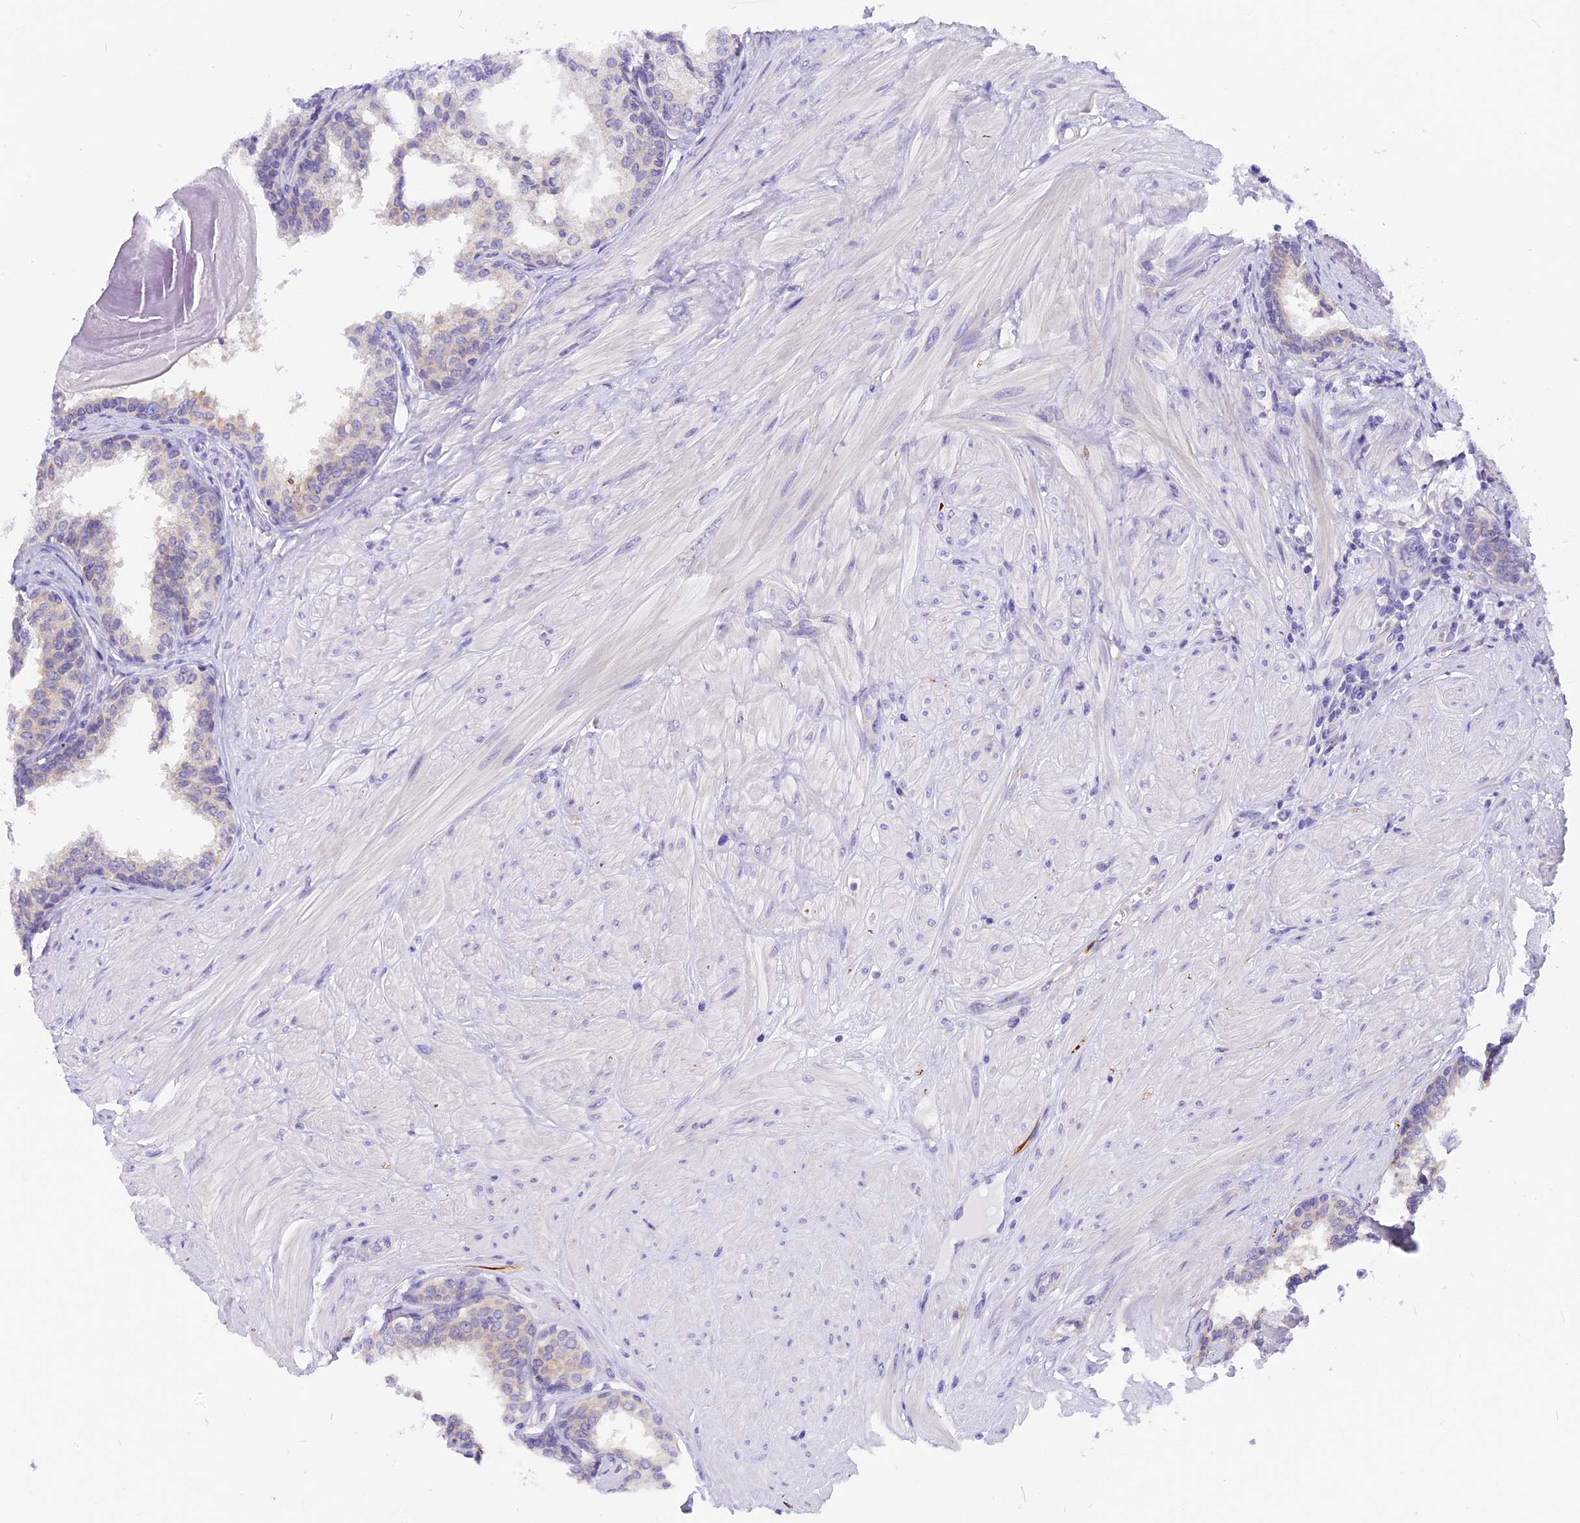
{"staining": {"intensity": "negative", "quantity": "none", "location": "none"}, "tissue": "prostate cancer", "cell_type": "Tumor cells", "image_type": "cancer", "snomed": [{"axis": "morphology", "description": "Adenocarcinoma, High grade"}, {"axis": "topography", "description": "Prostate"}], "caption": "The IHC histopathology image has no significant expression in tumor cells of high-grade adenocarcinoma (prostate) tissue.", "gene": "TRIM3", "patient": {"sex": "male", "age": 62}}